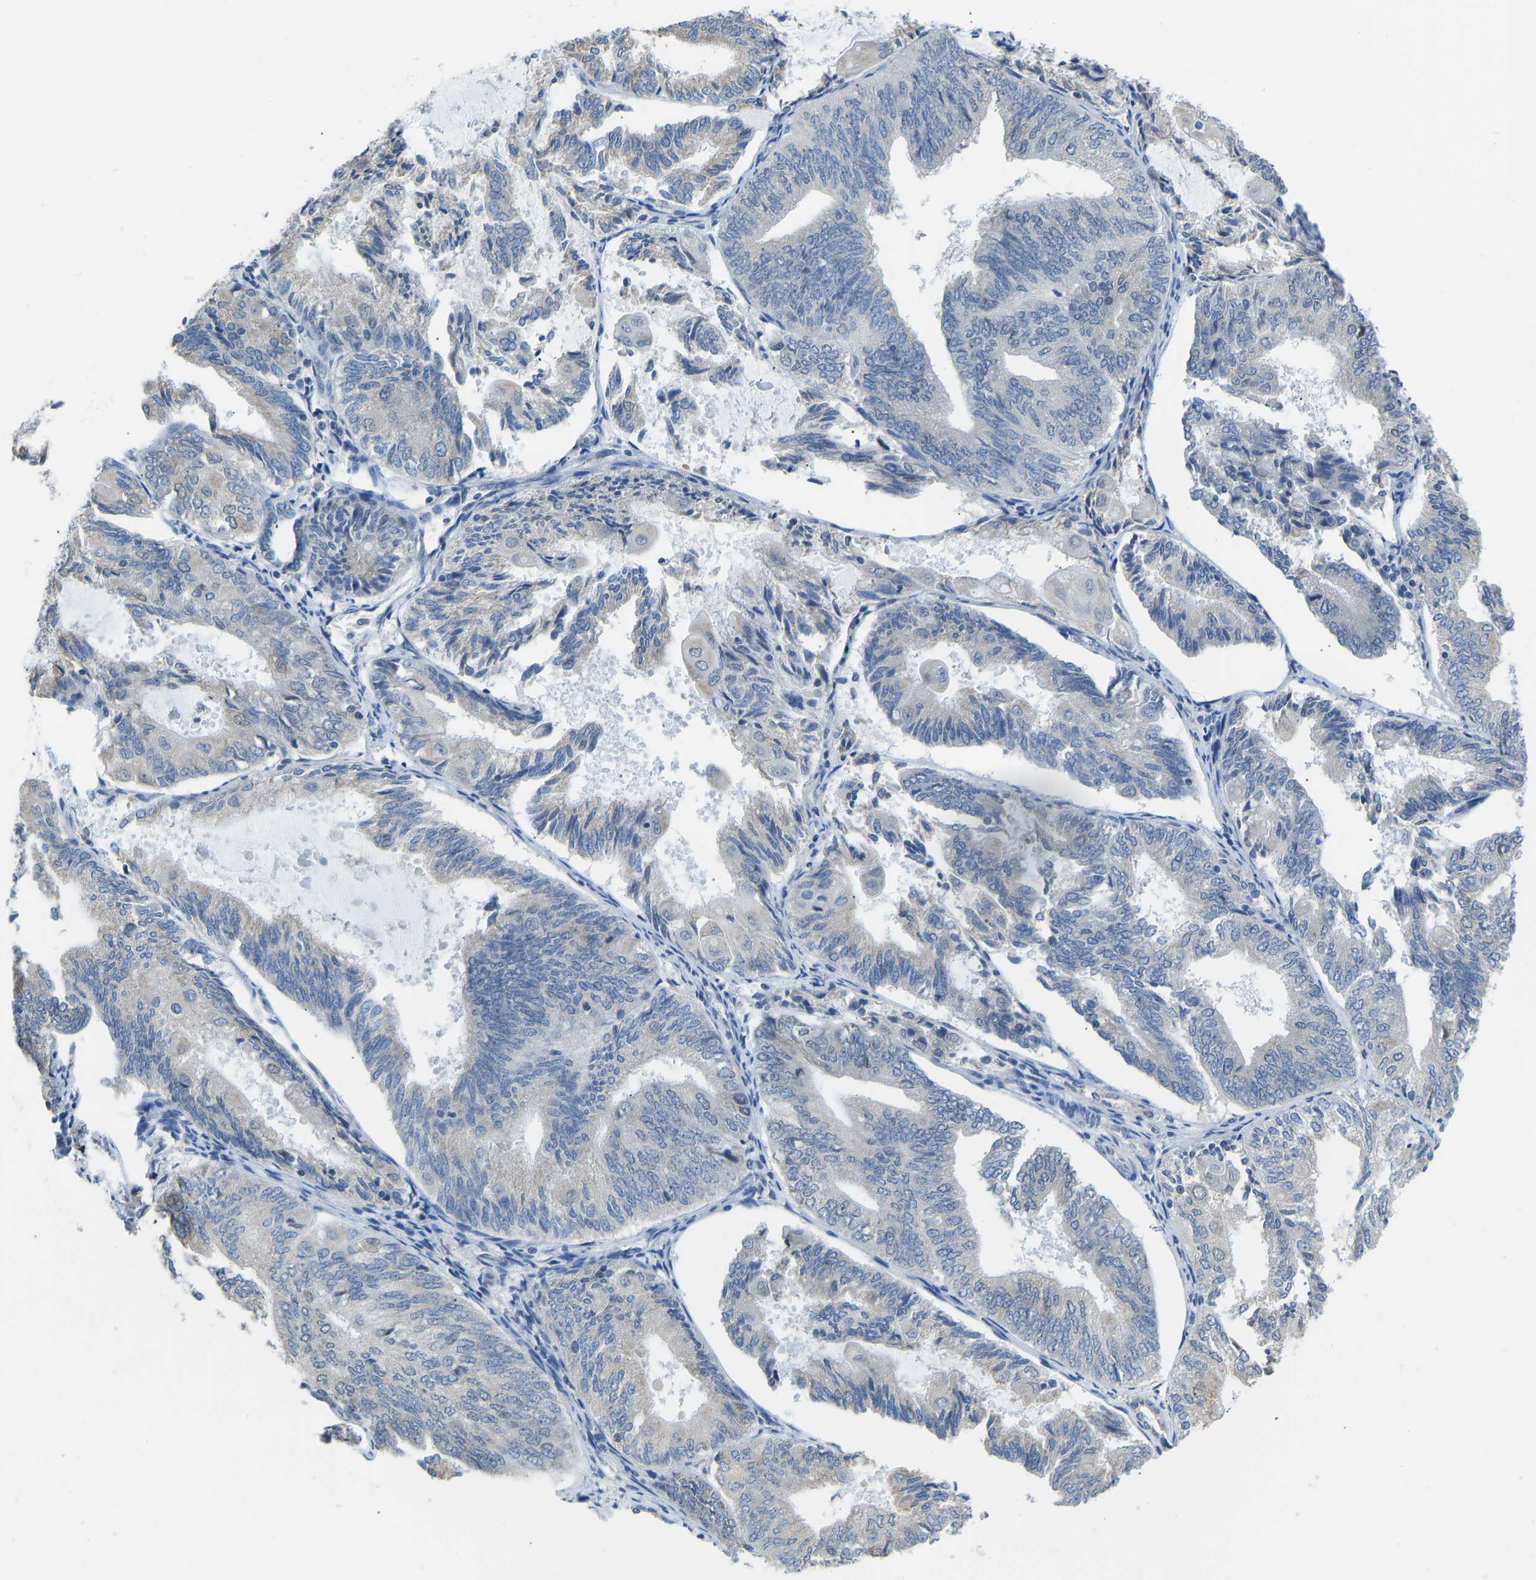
{"staining": {"intensity": "negative", "quantity": "none", "location": "none"}, "tissue": "endometrial cancer", "cell_type": "Tumor cells", "image_type": "cancer", "snomed": [{"axis": "morphology", "description": "Adenocarcinoma, NOS"}, {"axis": "topography", "description": "Endometrium"}], "caption": "Immunohistochemistry of endometrial cancer (adenocarcinoma) shows no staining in tumor cells.", "gene": "VRK1", "patient": {"sex": "female", "age": 81}}